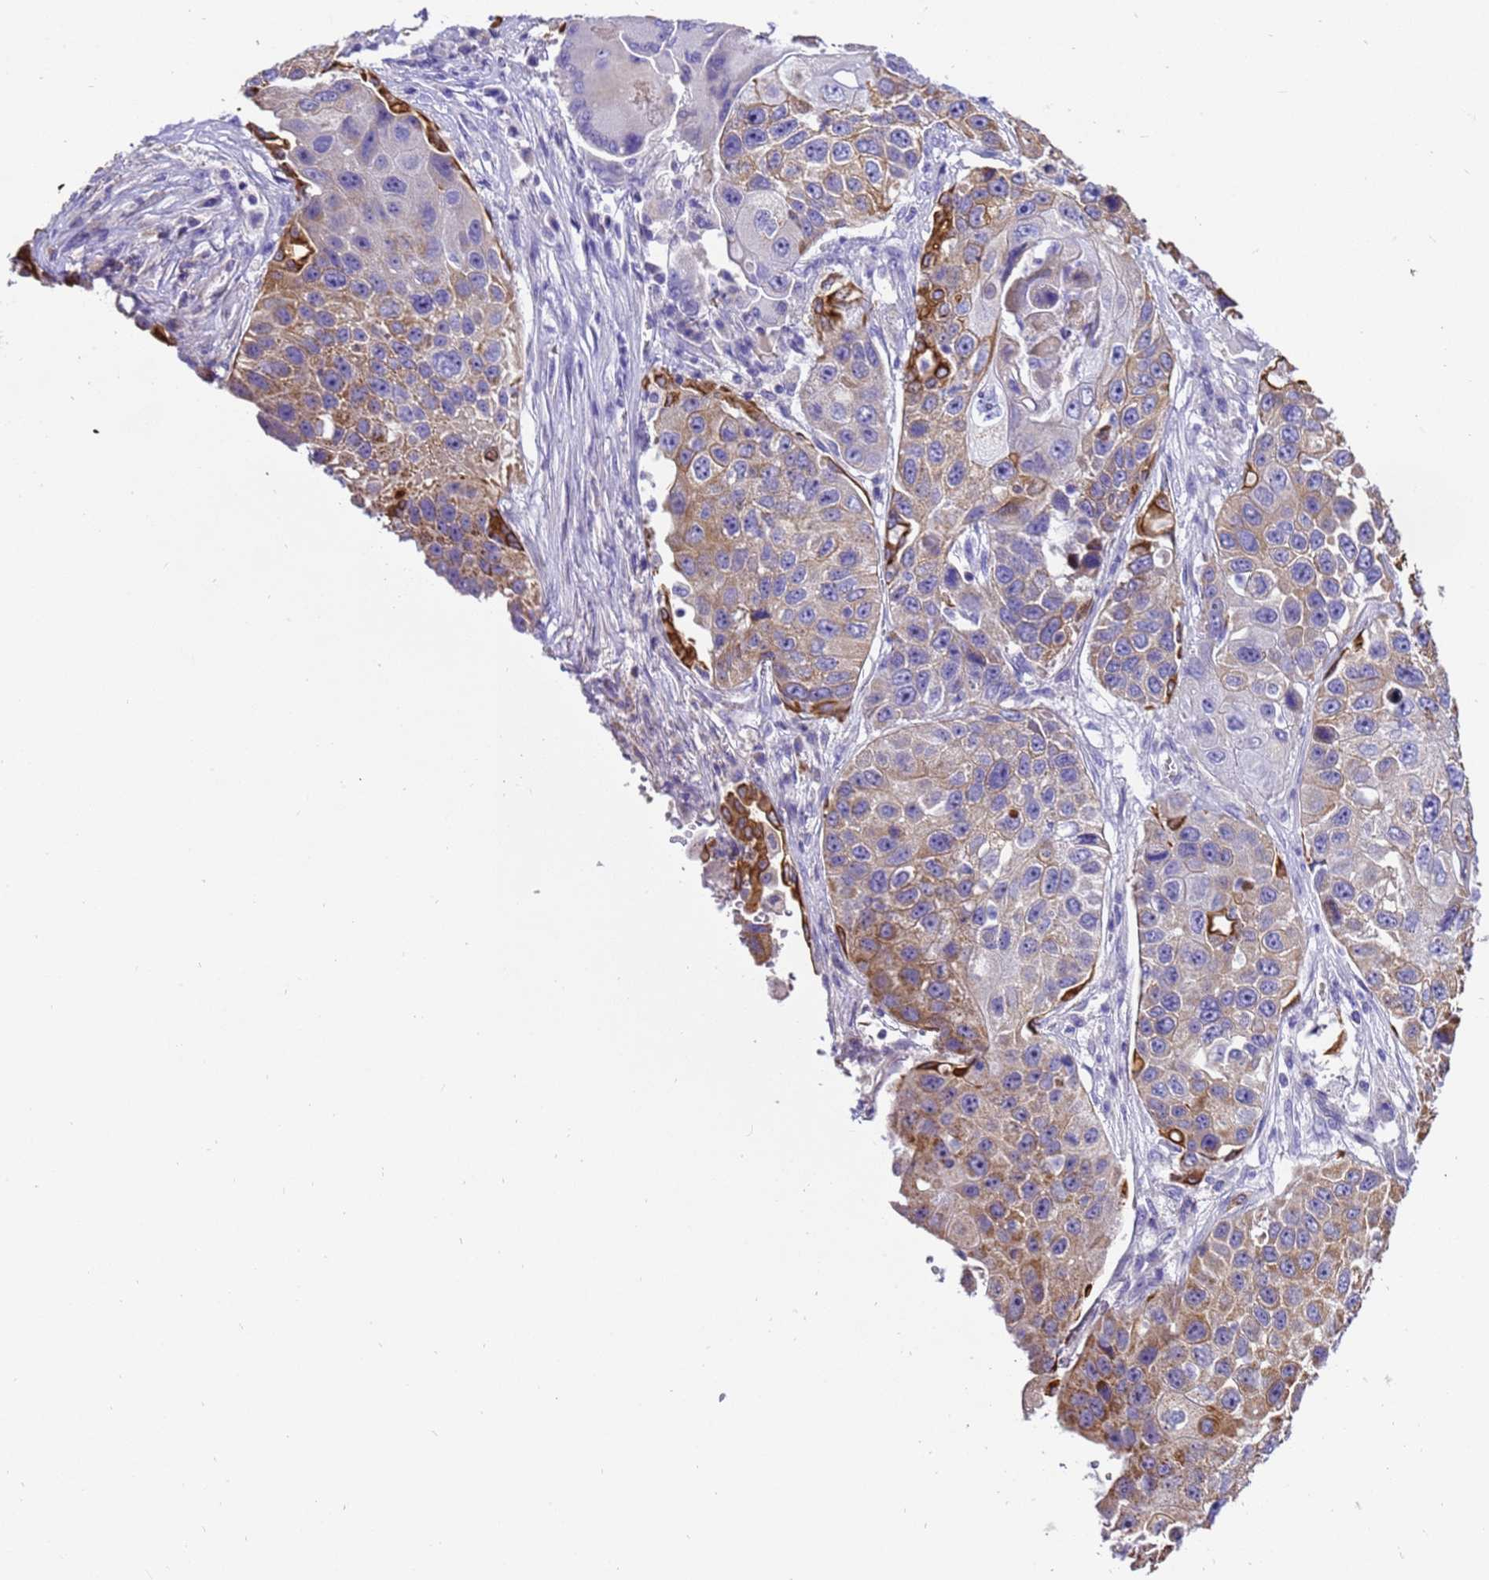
{"staining": {"intensity": "moderate", "quantity": "<25%", "location": "cytoplasmic/membranous"}, "tissue": "lung cancer", "cell_type": "Tumor cells", "image_type": "cancer", "snomed": [{"axis": "morphology", "description": "Squamous cell carcinoma, NOS"}, {"axis": "topography", "description": "Lung"}], "caption": "Protein expression analysis of lung squamous cell carcinoma exhibits moderate cytoplasmic/membranous positivity in about <25% of tumor cells. (Brightfield microscopy of DAB IHC at high magnification).", "gene": "PIEZO2", "patient": {"sex": "male", "age": 61}}